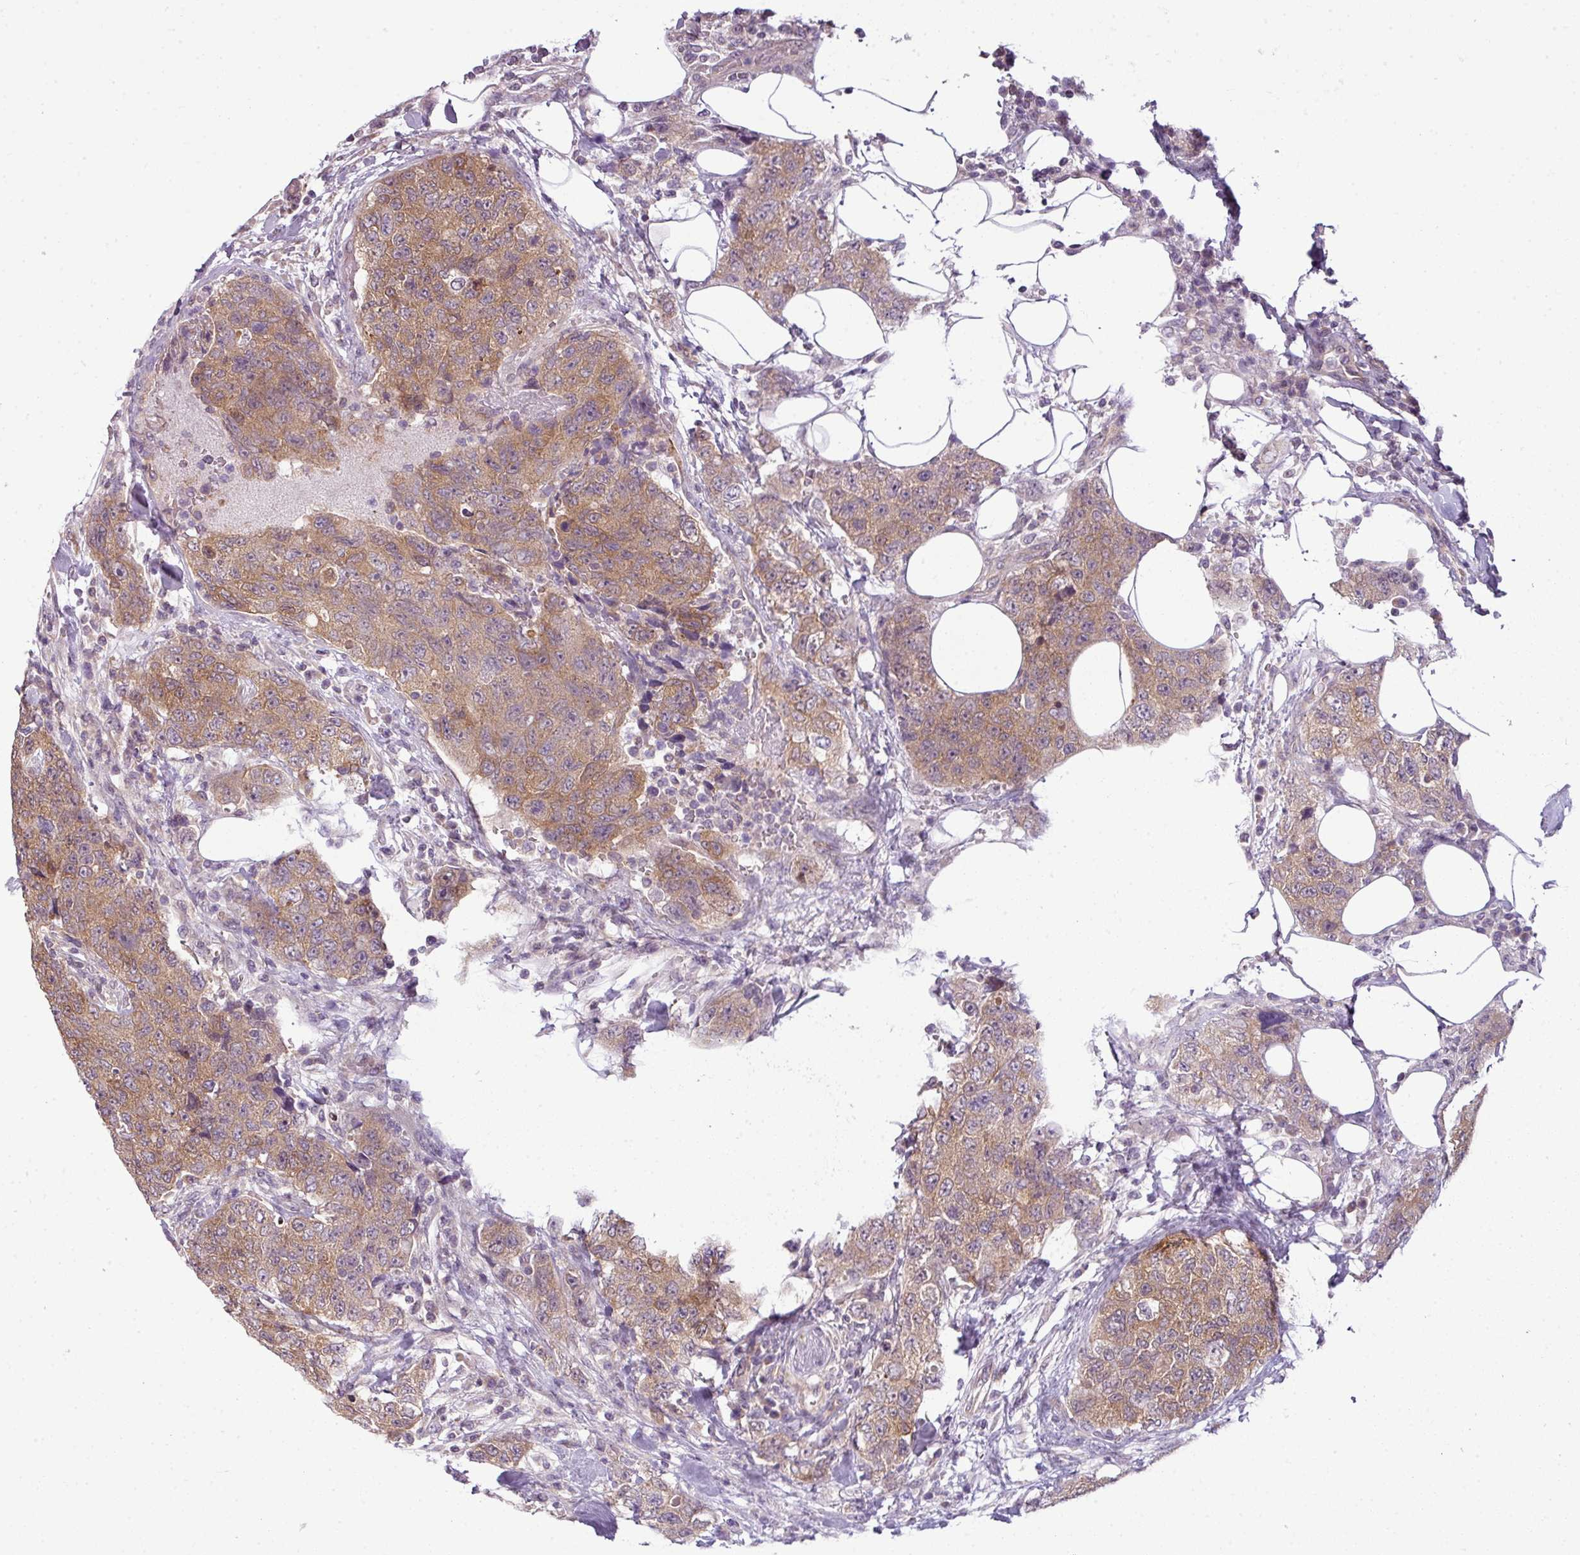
{"staining": {"intensity": "moderate", "quantity": ">75%", "location": "cytoplasmic/membranous"}, "tissue": "urothelial cancer", "cell_type": "Tumor cells", "image_type": "cancer", "snomed": [{"axis": "morphology", "description": "Urothelial carcinoma, High grade"}, {"axis": "topography", "description": "Urinary bladder"}], "caption": "Approximately >75% of tumor cells in human urothelial cancer display moderate cytoplasmic/membranous protein positivity as visualized by brown immunohistochemical staining.", "gene": "DERPC", "patient": {"sex": "female", "age": 78}}